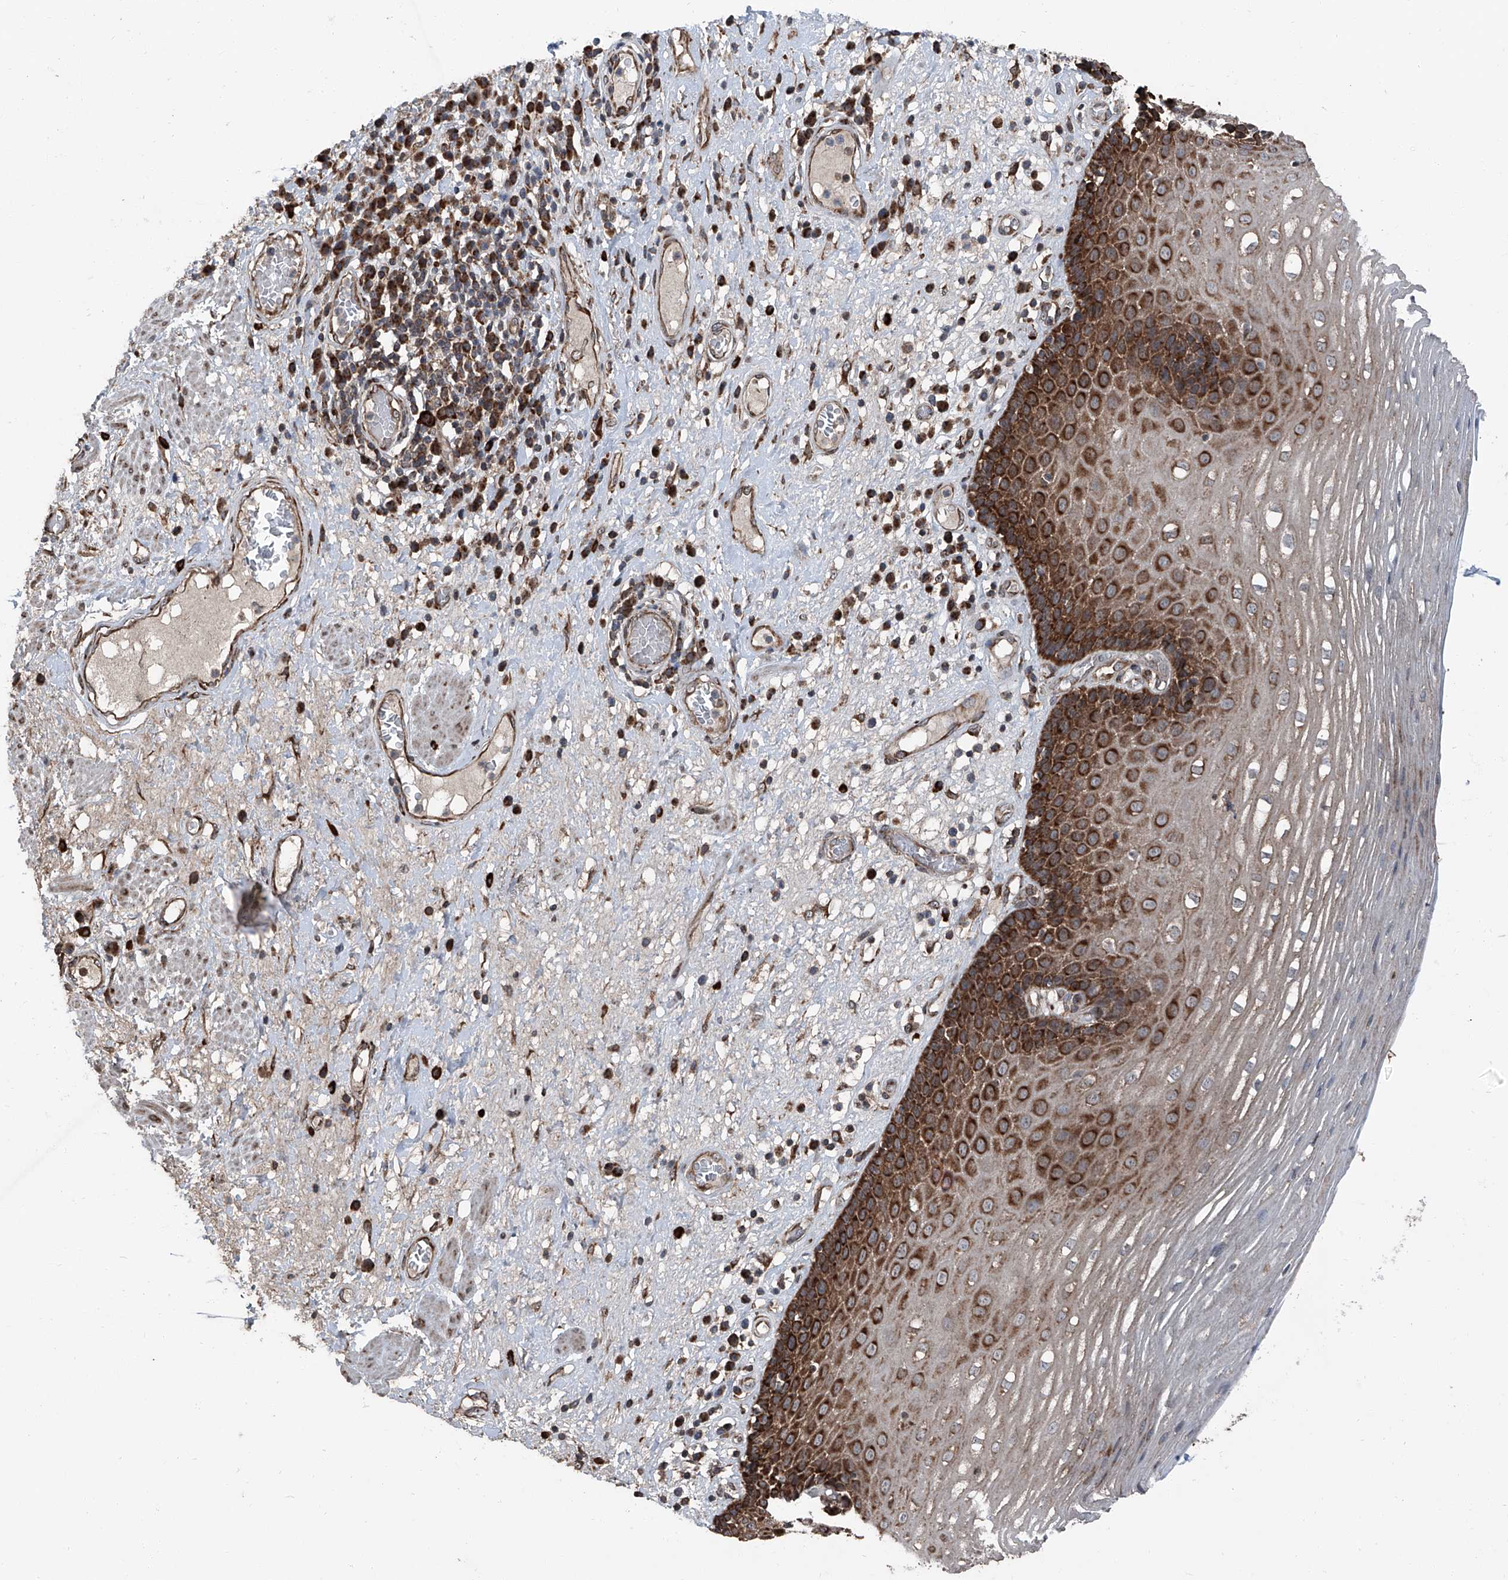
{"staining": {"intensity": "strong", "quantity": "25%-75%", "location": "cytoplasmic/membranous"}, "tissue": "esophagus", "cell_type": "Squamous epithelial cells", "image_type": "normal", "snomed": [{"axis": "morphology", "description": "Normal tissue, NOS"}, {"axis": "morphology", "description": "Adenocarcinoma, NOS"}, {"axis": "topography", "description": "Esophagus"}], "caption": "Strong cytoplasmic/membranous protein positivity is appreciated in approximately 25%-75% of squamous epithelial cells in esophagus. Nuclei are stained in blue.", "gene": "LIMK1", "patient": {"sex": "male", "age": 62}}